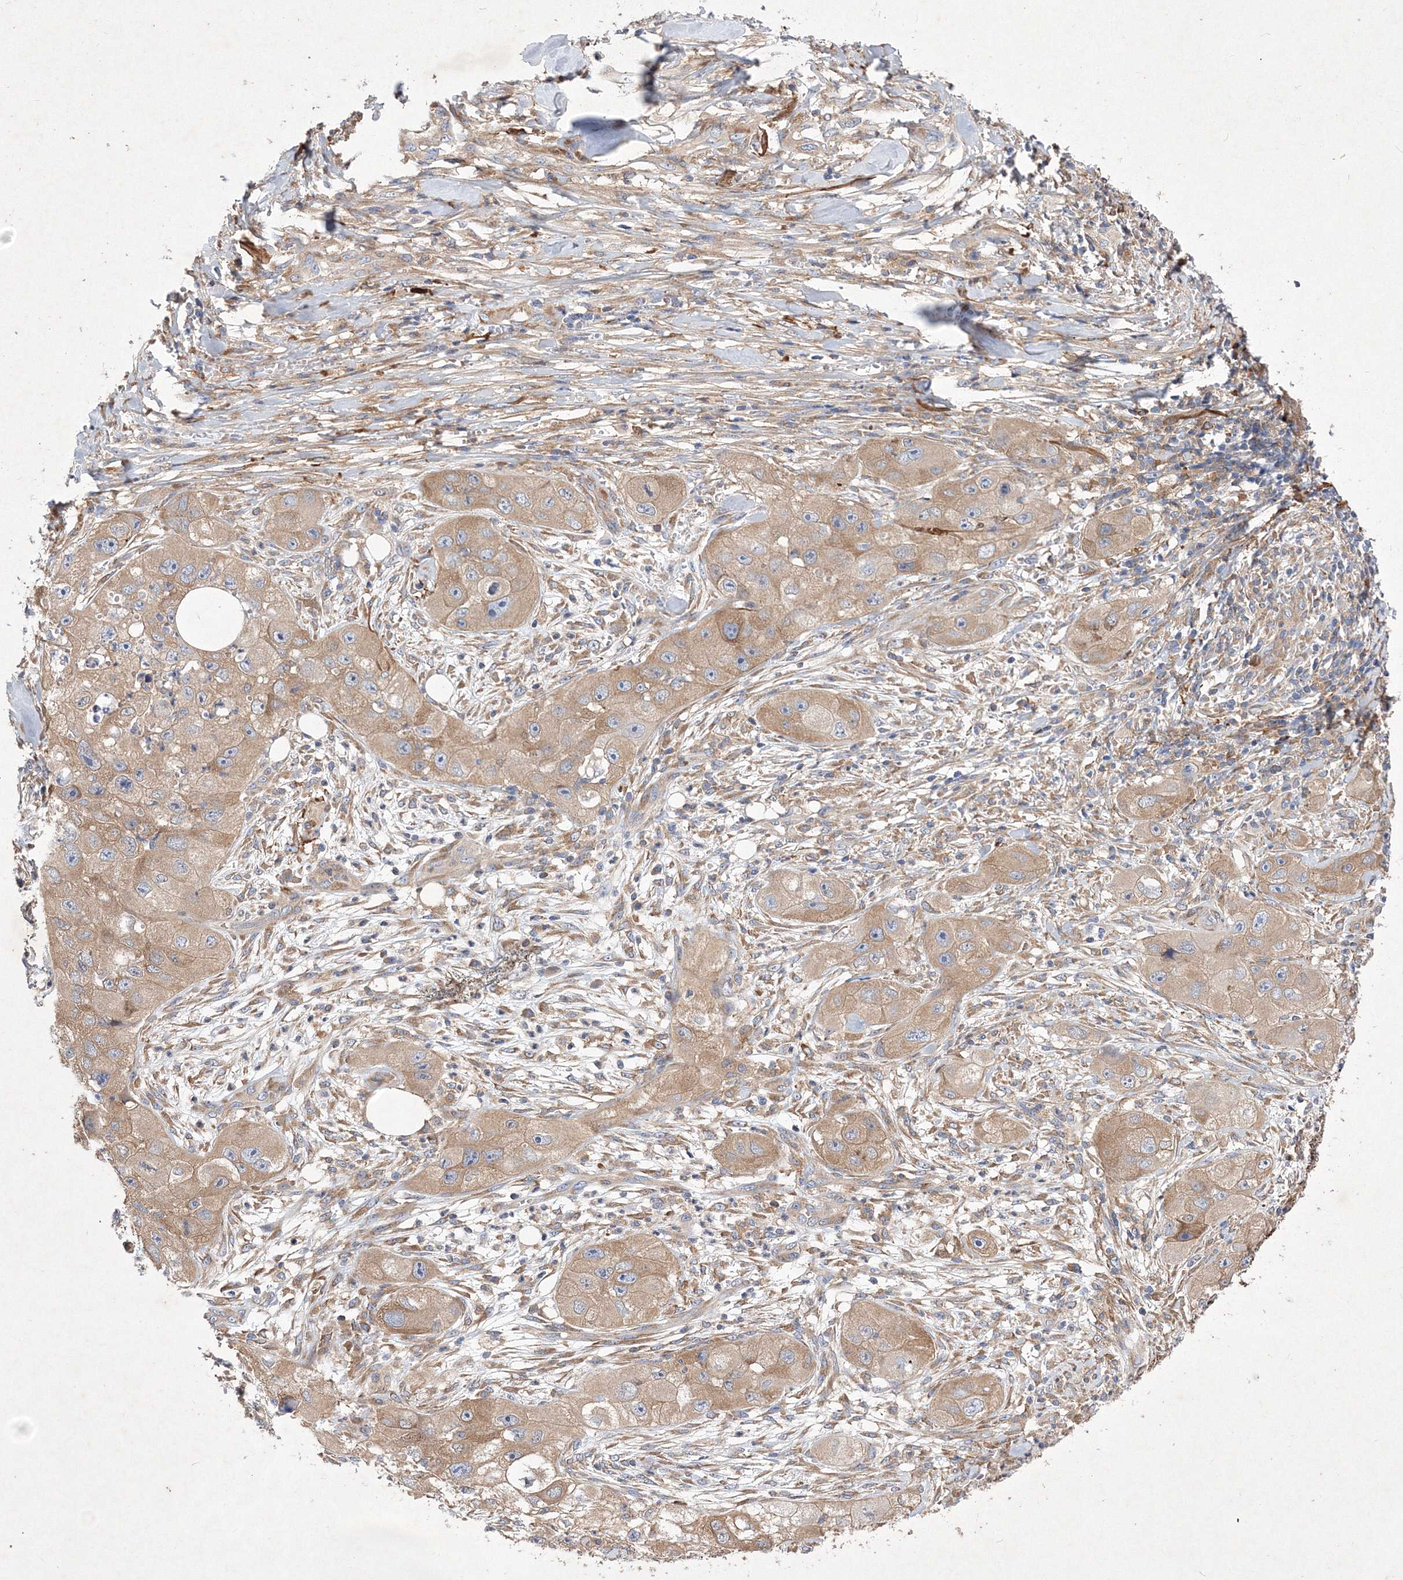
{"staining": {"intensity": "moderate", "quantity": ">75%", "location": "cytoplasmic/membranous"}, "tissue": "skin cancer", "cell_type": "Tumor cells", "image_type": "cancer", "snomed": [{"axis": "morphology", "description": "Squamous cell carcinoma, NOS"}, {"axis": "topography", "description": "Skin"}, {"axis": "topography", "description": "Subcutis"}], "caption": "A high-resolution micrograph shows IHC staining of skin squamous cell carcinoma, which shows moderate cytoplasmic/membranous staining in about >75% of tumor cells.", "gene": "SNX18", "patient": {"sex": "male", "age": 73}}